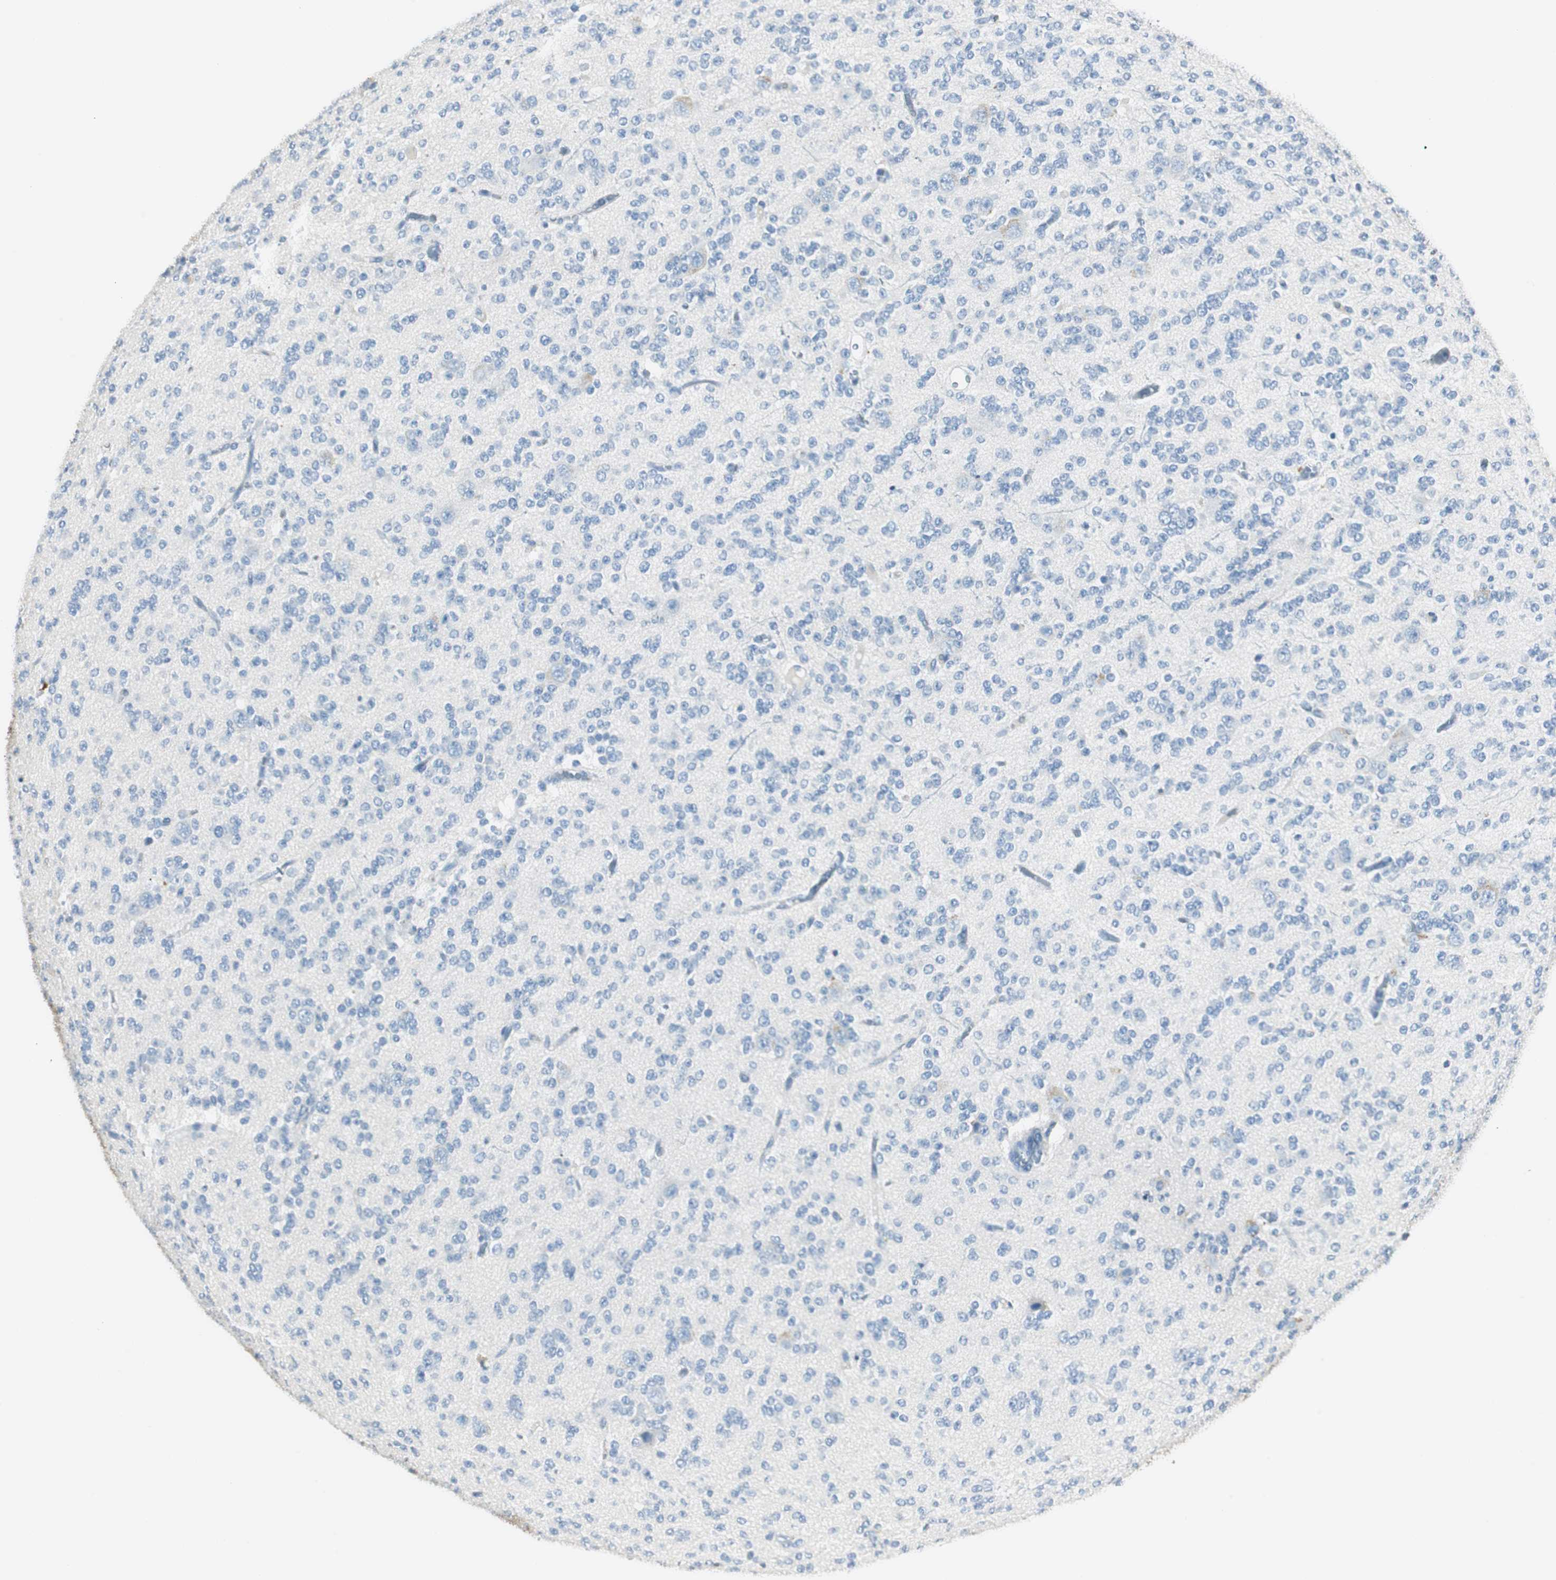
{"staining": {"intensity": "negative", "quantity": "none", "location": "none"}, "tissue": "glioma", "cell_type": "Tumor cells", "image_type": "cancer", "snomed": [{"axis": "morphology", "description": "Glioma, malignant, Low grade"}, {"axis": "topography", "description": "Brain"}], "caption": "Tumor cells are negative for brown protein staining in glioma. The staining was performed using DAB (3,3'-diaminobenzidine) to visualize the protein expression in brown, while the nuclei were stained in blue with hematoxylin (Magnification: 20x).", "gene": "LRP2", "patient": {"sex": "male", "age": 38}}